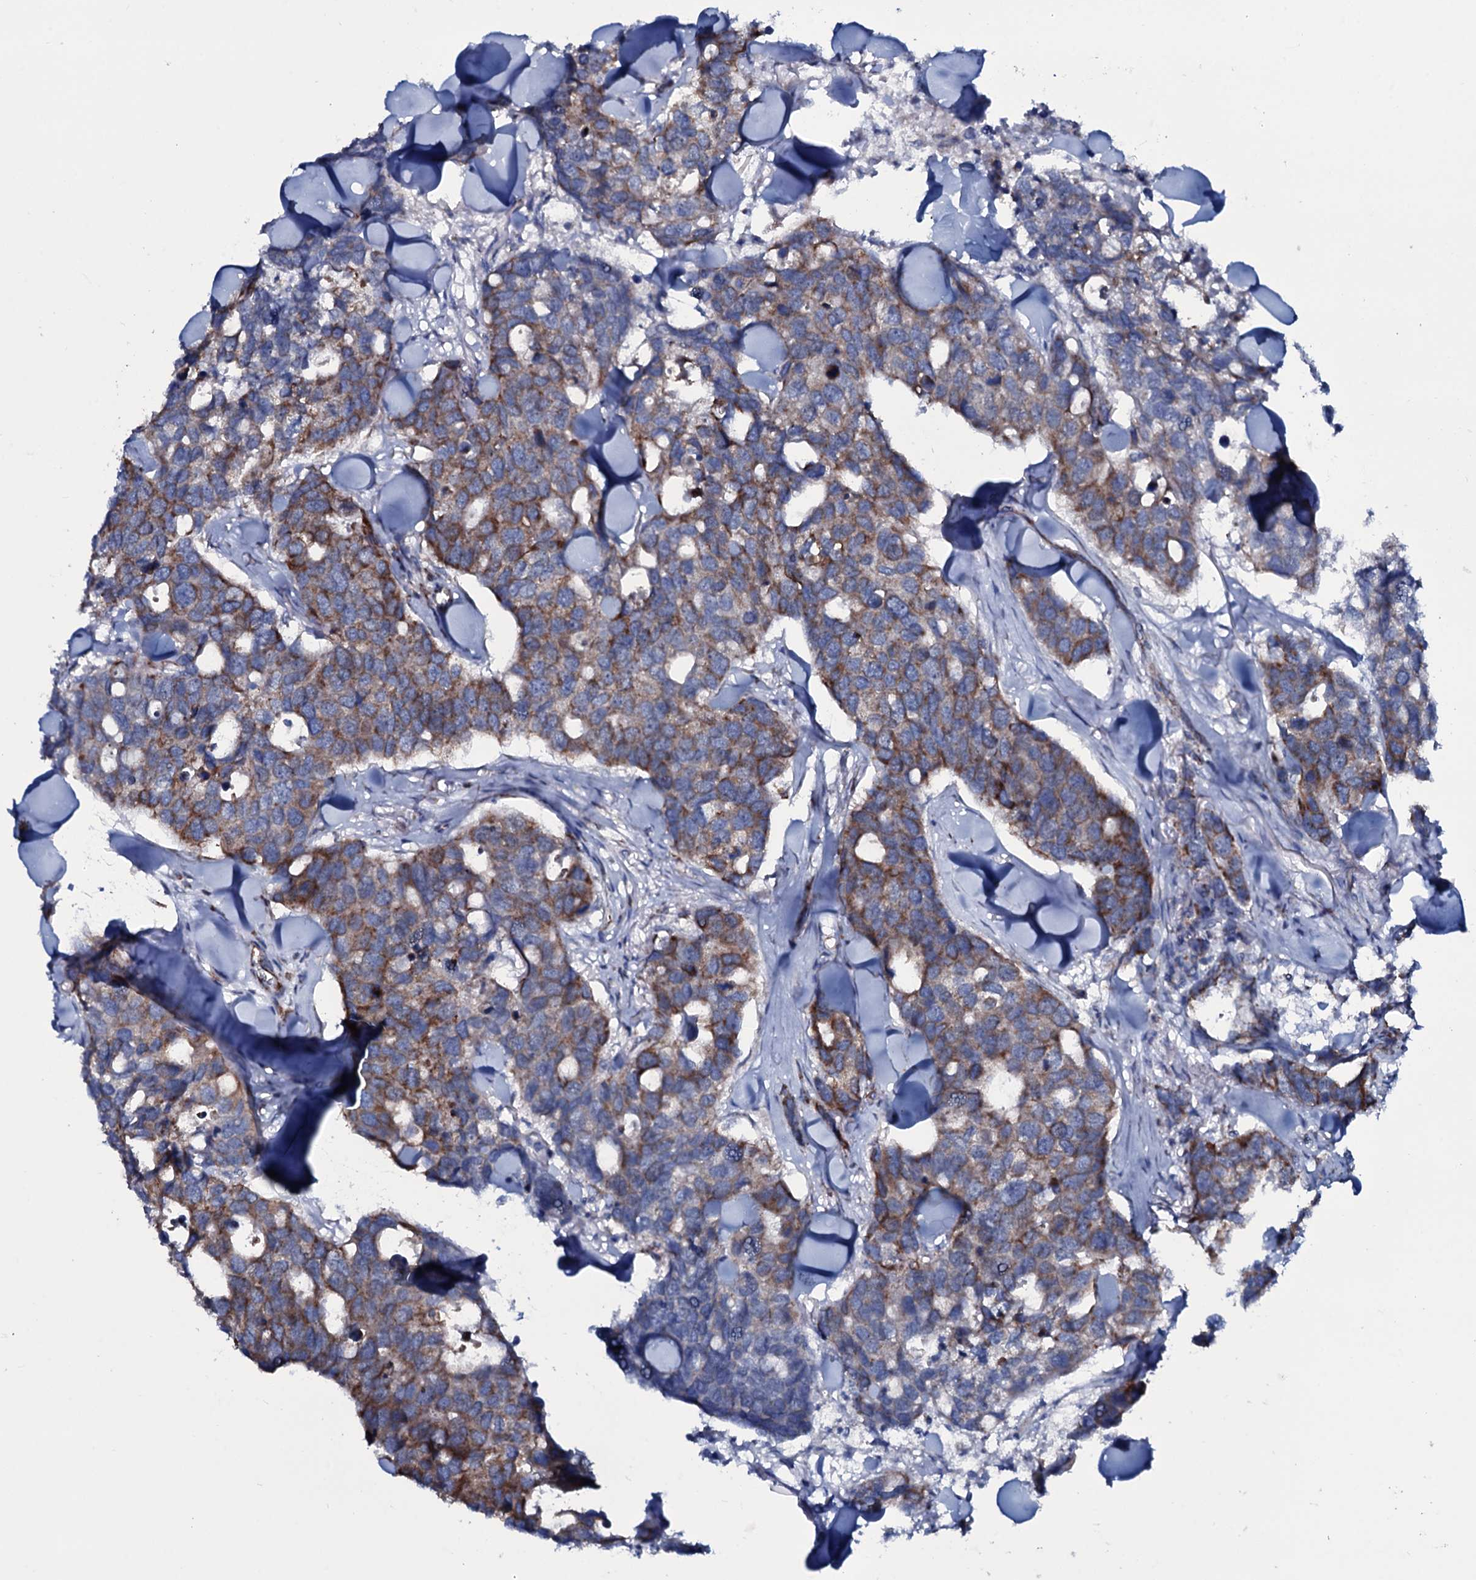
{"staining": {"intensity": "moderate", "quantity": ">75%", "location": "cytoplasmic/membranous"}, "tissue": "breast cancer", "cell_type": "Tumor cells", "image_type": "cancer", "snomed": [{"axis": "morphology", "description": "Duct carcinoma"}, {"axis": "topography", "description": "Breast"}], "caption": "The micrograph reveals staining of breast cancer (invasive ductal carcinoma), revealing moderate cytoplasmic/membranous protein positivity (brown color) within tumor cells.", "gene": "MRPS35", "patient": {"sex": "female", "age": 83}}